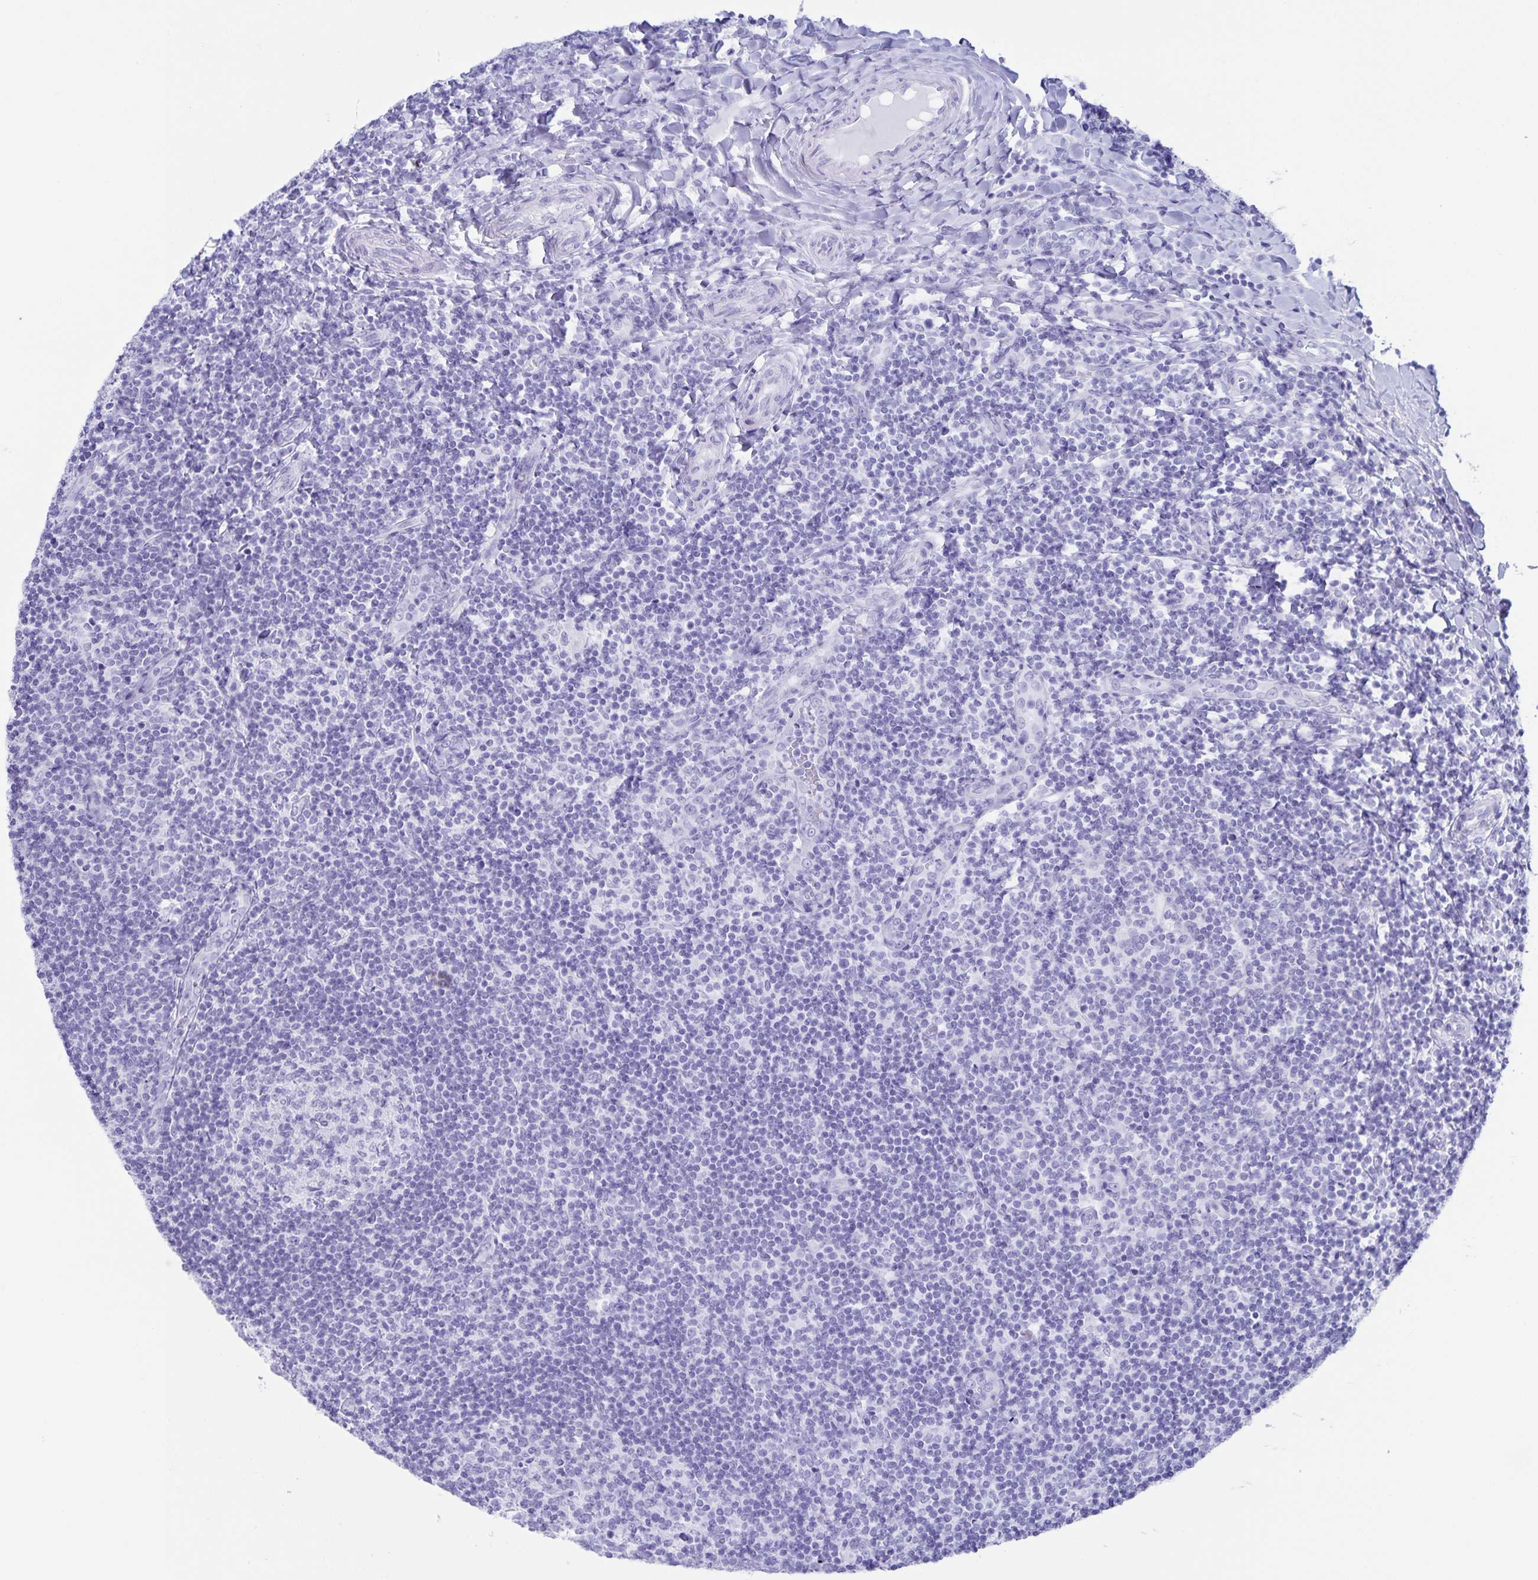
{"staining": {"intensity": "negative", "quantity": "none", "location": "none"}, "tissue": "tonsil", "cell_type": "Germinal center cells", "image_type": "normal", "snomed": [{"axis": "morphology", "description": "Normal tissue, NOS"}, {"axis": "topography", "description": "Tonsil"}], "caption": "Unremarkable tonsil was stained to show a protein in brown. There is no significant expression in germinal center cells. Nuclei are stained in blue.", "gene": "AQP4", "patient": {"sex": "female", "age": 10}}